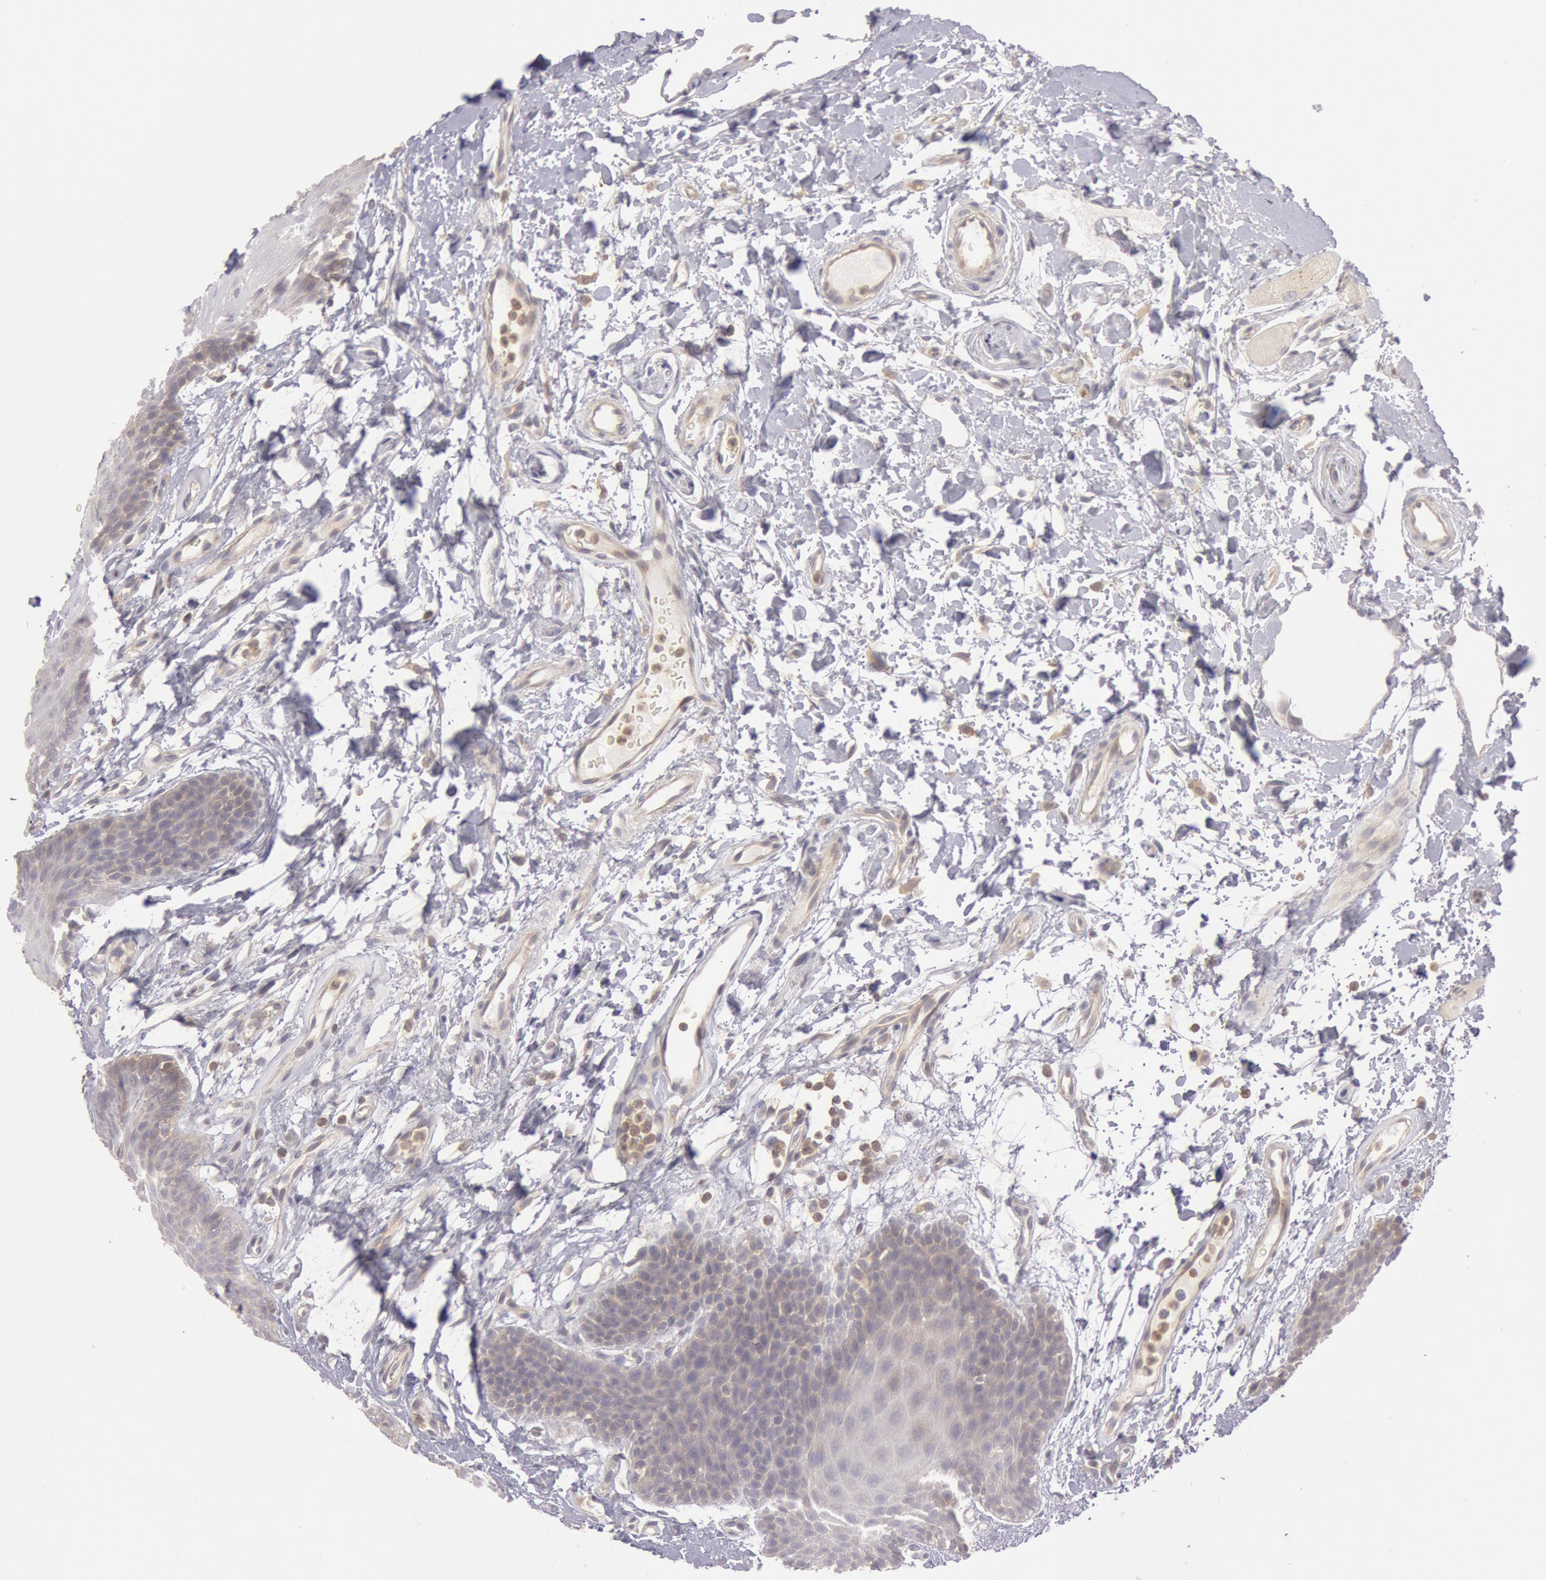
{"staining": {"intensity": "negative", "quantity": "none", "location": "none"}, "tissue": "oral mucosa", "cell_type": "Squamous epithelial cells", "image_type": "normal", "snomed": [{"axis": "morphology", "description": "Normal tissue, NOS"}, {"axis": "topography", "description": "Oral tissue"}], "caption": "High magnification brightfield microscopy of normal oral mucosa stained with DAB (3,3'-diaminobenzidine) (brown) and counterstained with hematoxylin (blue): squamous epithelial cells show no significant positivity. Nuclei are stained in blue.", "gene": "PIK3R1", "patient": {"sex": "male", "age": 62}}